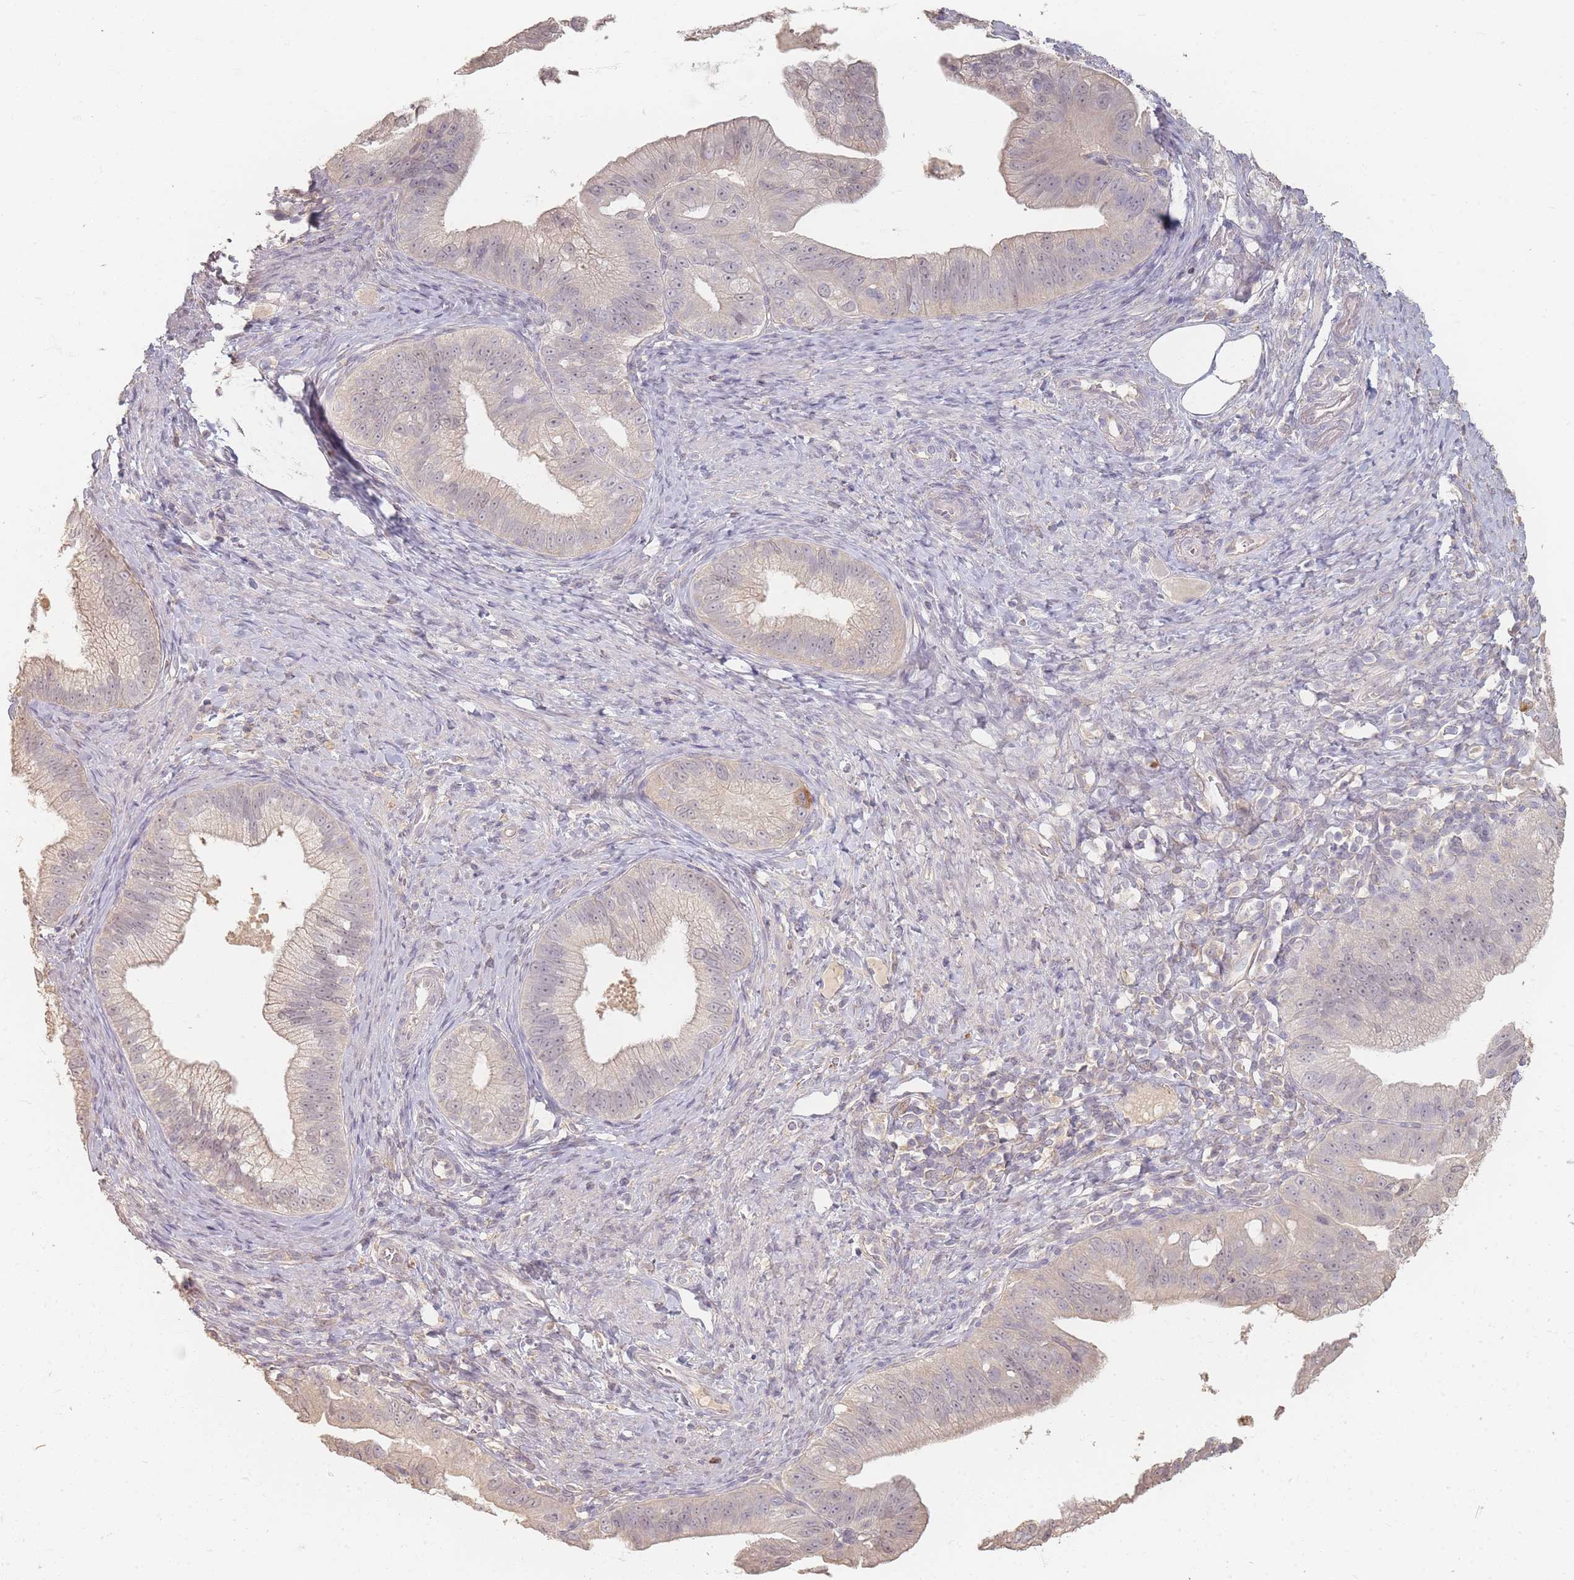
{"staining": {"intensity": "moderate", "quantity": "<25%", "location": "cytoplasmic/membranous"}, "tissue": "pancreatic cancer", "cell_type": "Tumor cells", "image_type": "cancer", "snomed": [{"axis": "morphology", "description": "Adenocarcinoma, NOS"}, {"axis": "topography", "description": "Pancreas"}], "caption": "Pancreatic cancer tissue exhibits moderate cytoplasmic/membranous positivity in approximately <25% of tumor cells The staining is performed using DAB (3,3'-diaminobenzidine) brown chromogen to label protein expression. The nuclei are counter-stained blue using hematoxylin.", "gene": "RFTN1", "patient": {"sex": "male", "age": 70}}